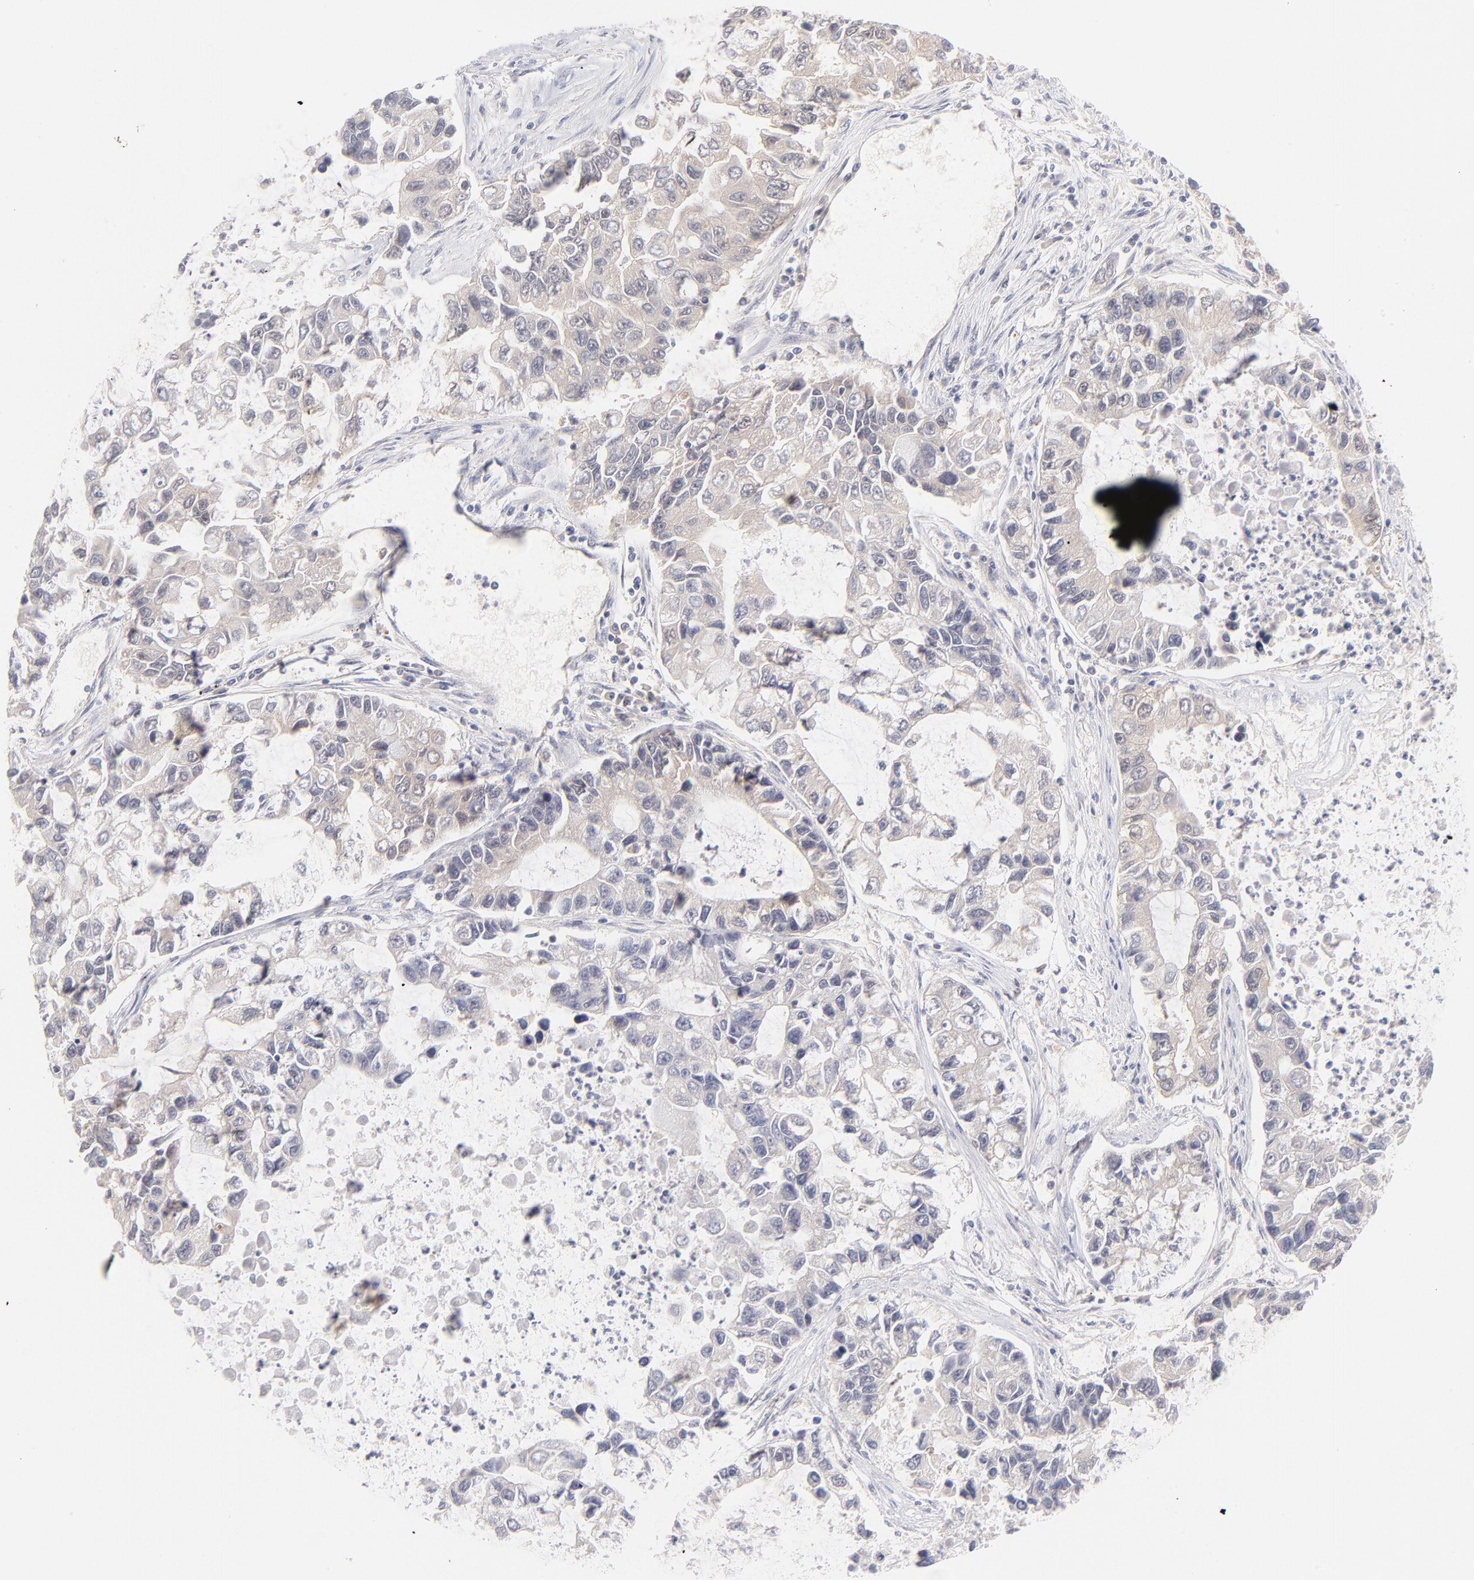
{"staining": {"intensity": "weak", "quantity": "<25%", "location": "cytoplasmic/membranous"}, "tissue": "lung cancer", "cell_type": "Tumor cells", "image_type": "cancer", "snomed": [{"axis": "morphology", "description": "Adenocarcinoma, NOS"}, {"axis": "topography", "description": "Lung"}], "caption": "A histopathology image of human lung cancer (adenocarcinoma) is negative for staining in tumor cells. (Stains: DAB (3,3'-diaminobenzidine) immunohistochemistry (IHC) with hematoxylin counter stain, Microscopy: brightfield microscopy at high magnification).", "gene": "CASP6", "patient": {"sex": "female", "age": 51}}